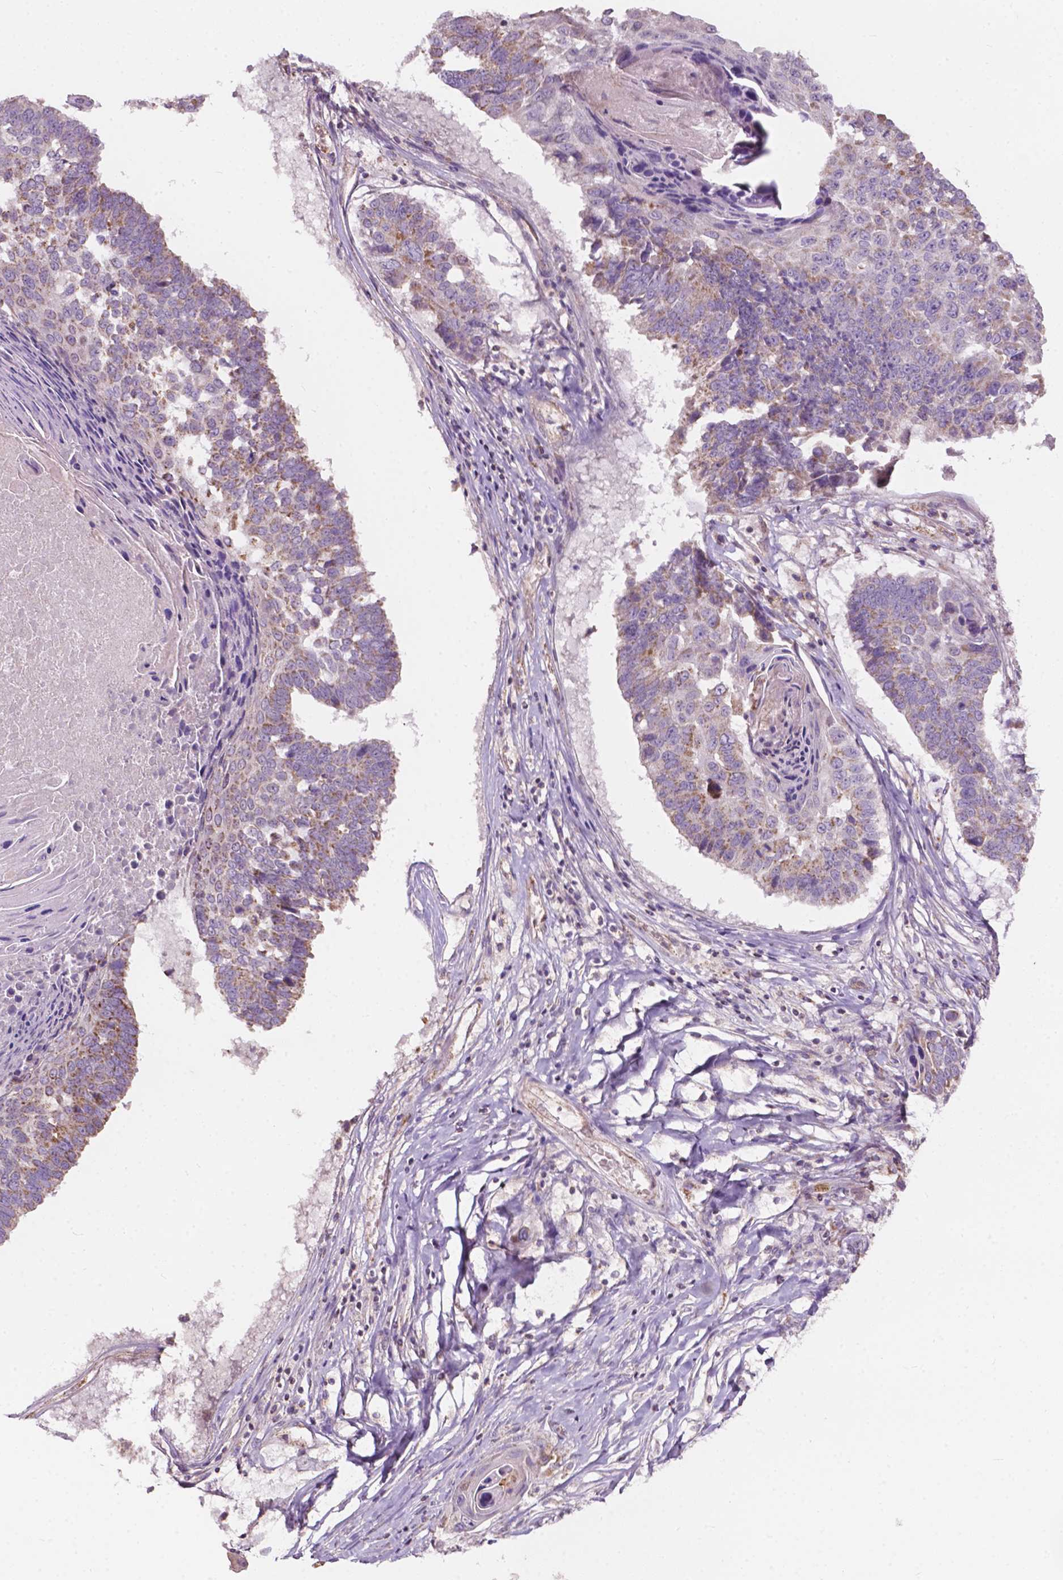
{"staining": {"intensity": "moderate", "quantity": ">75%", "location": "cytoplasmic/membranous"}, "tissue": "lung cancer", "cell_type": "Tumor cells", "image_type": "cancer", "snomed": [{"axis": "morphology", "description": "Squamous cell carcinoma, NOS"}, {"axis": "topography", "description": "Lung"}], "caption": "Immunohistochemistry (IHC) of lung squamous cell carcinoma shows medium levels of moderate cytoplasmic/membranous staining in about >75% of tumor cells.", "gene": "NDUFA10", "patient": {"sex": "male", "age": 73}}